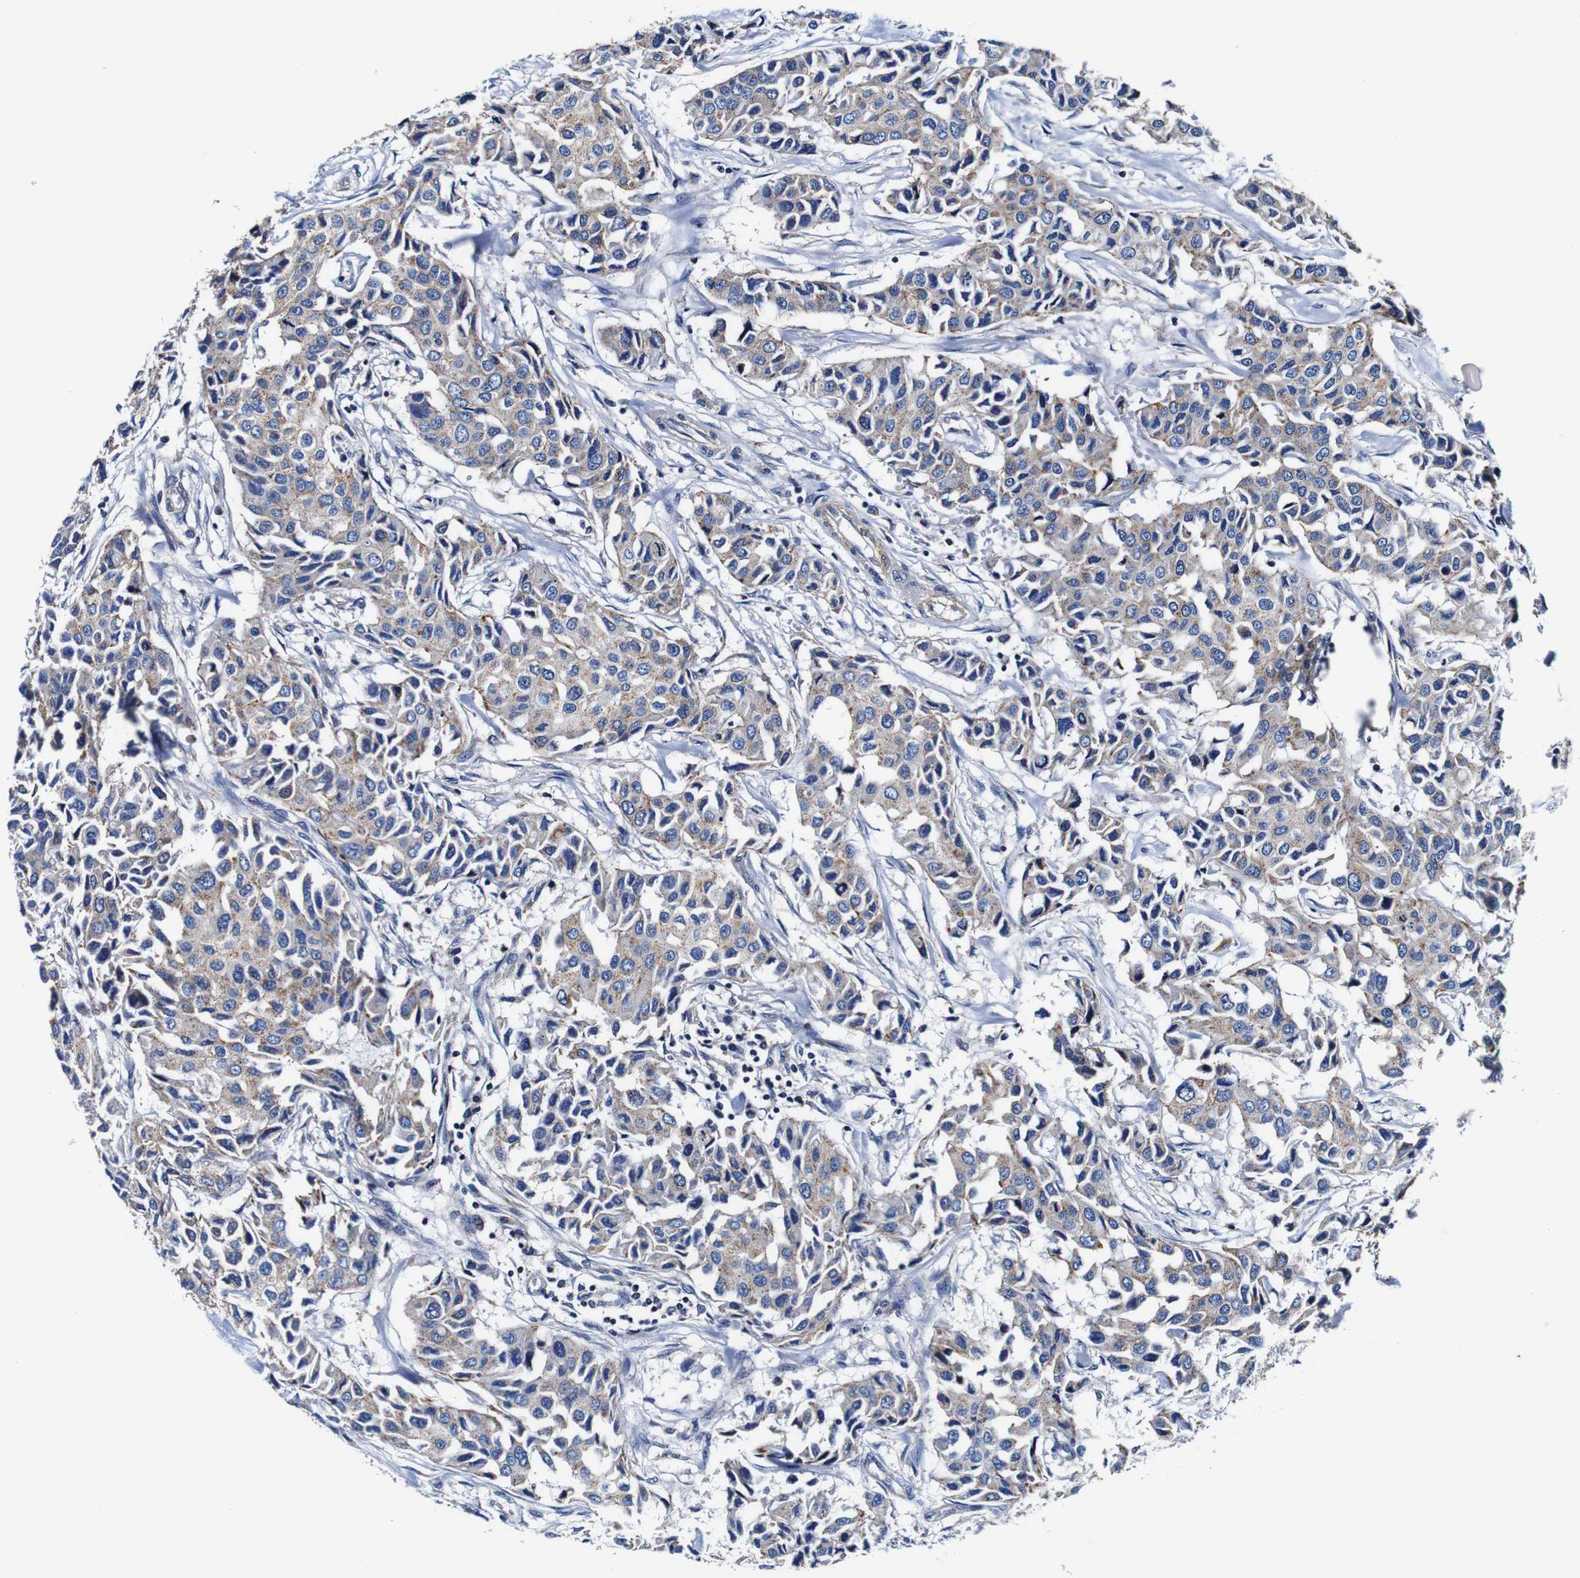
{"staining": {"intensity": "weak", "quantity": "25%-75%", "location": "cytoplasmic/membranous"}, "tissue": "breast cancer", "cell_type": "Tumor cells", "image_type": "cancer", "snomed": [{"axis": "morphology", "description": "Duct carcinoma"}, {"axis": "topography", "description": "Breast"}], "caption": "A histopathology image of human intraductal carcinoma (breast) stained for a protein demonstrates weak cytoplasmic/membranous brown staining in tumor cells. Nuclei are stained in blue.", "gene": "PDCD6IP", "patient": {"sex": "female", "age": 80}}